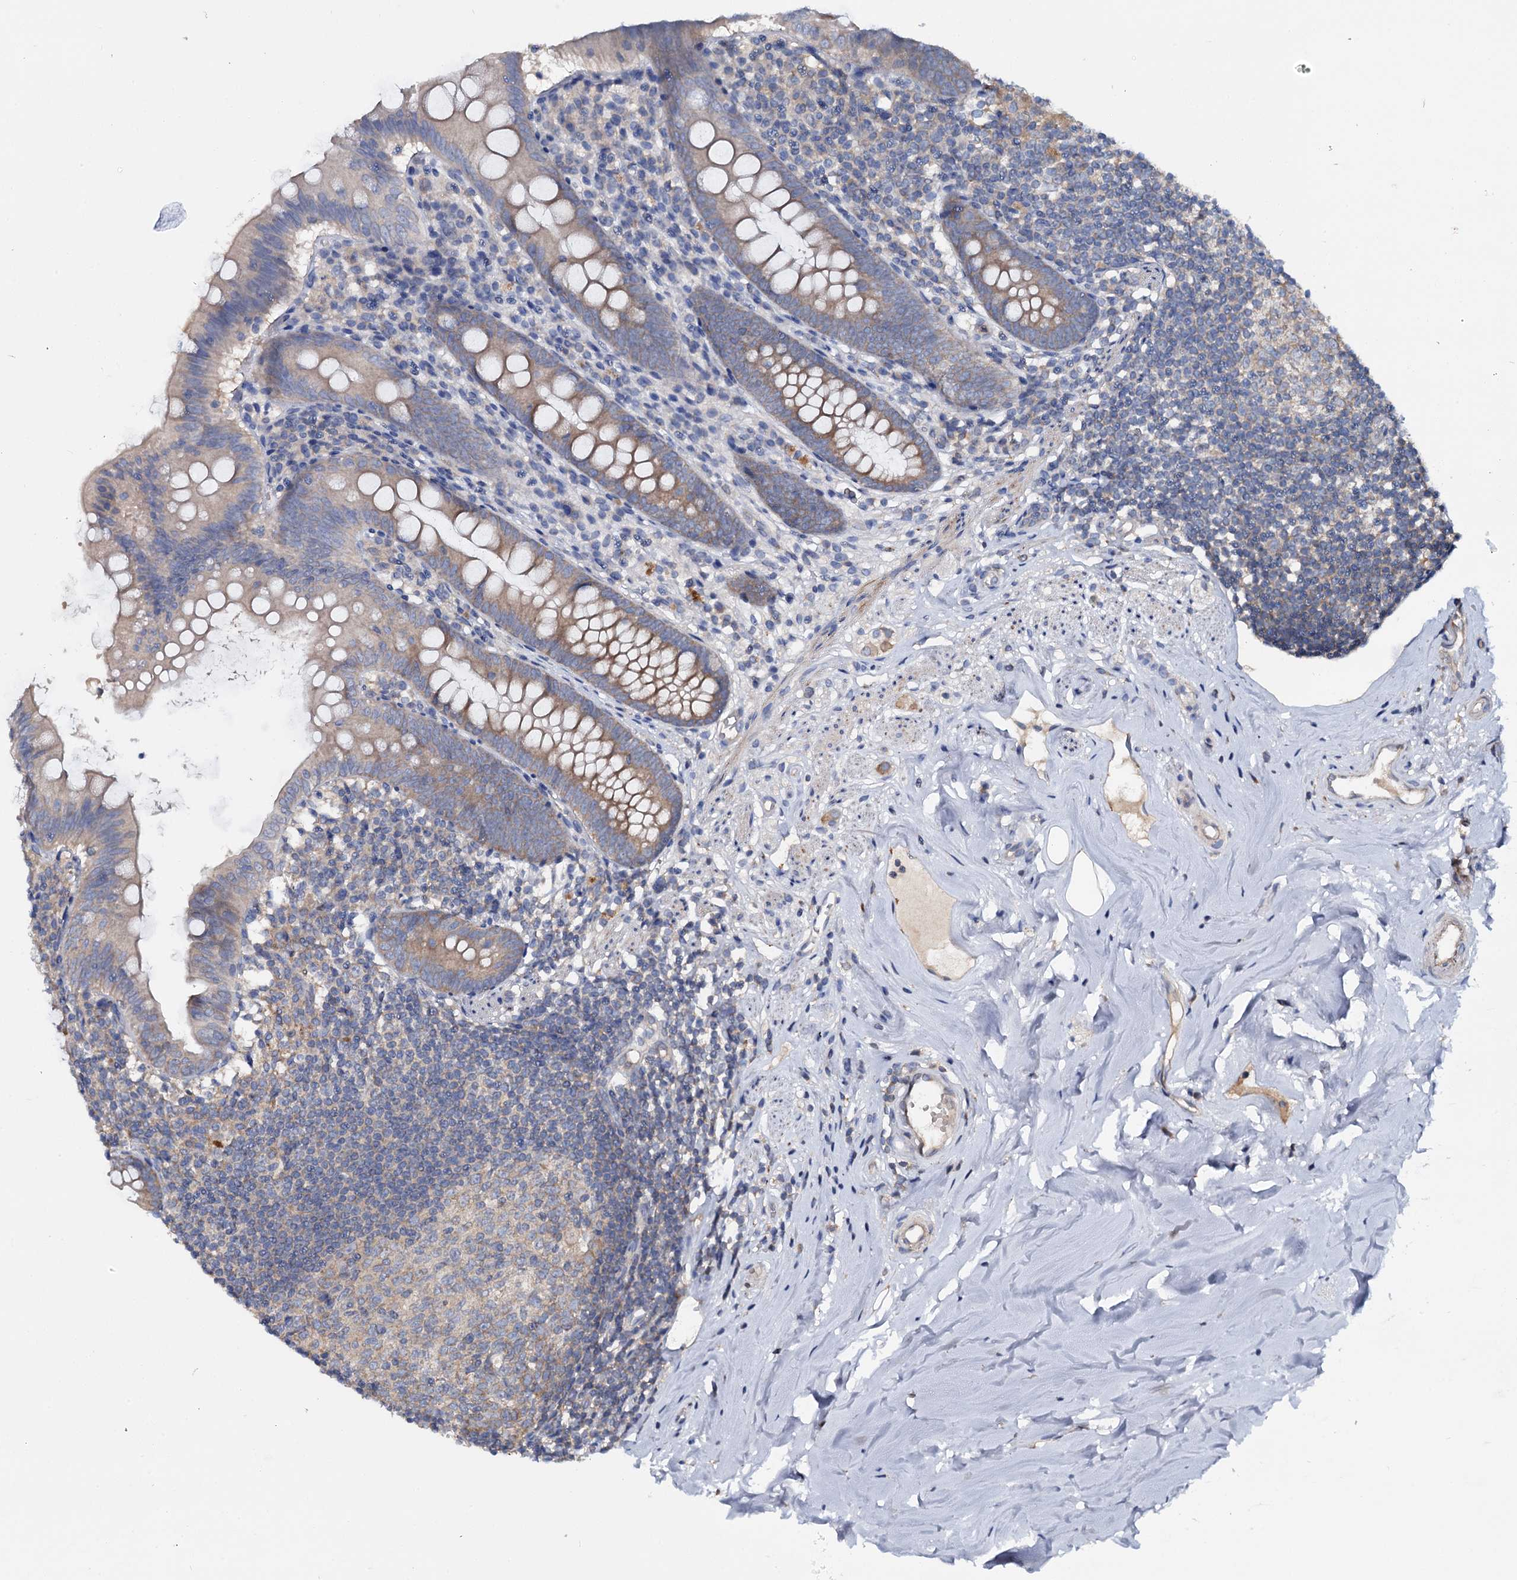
{"staining": {"intensity": "moderate", "quantity": "25%-75%", "location": "cytoplasmic/membranous"}, "tissue": "appendix", "cell_type": "Glandular cells", "image_type": "normal", "snomed": [{"axis": "morphology", "description": "Normal tissue, NOS"}, {"axis": "topography", "description": "Appendix"}], "caption": "Immunohistochemical staining of unremarkable appendix displays medium levels of moderate cytoplasmic/membranous staining in about 25%-75% of glandular cells.", "gene": "CEP192", "patient": {"sex": "female", "age": 51}}